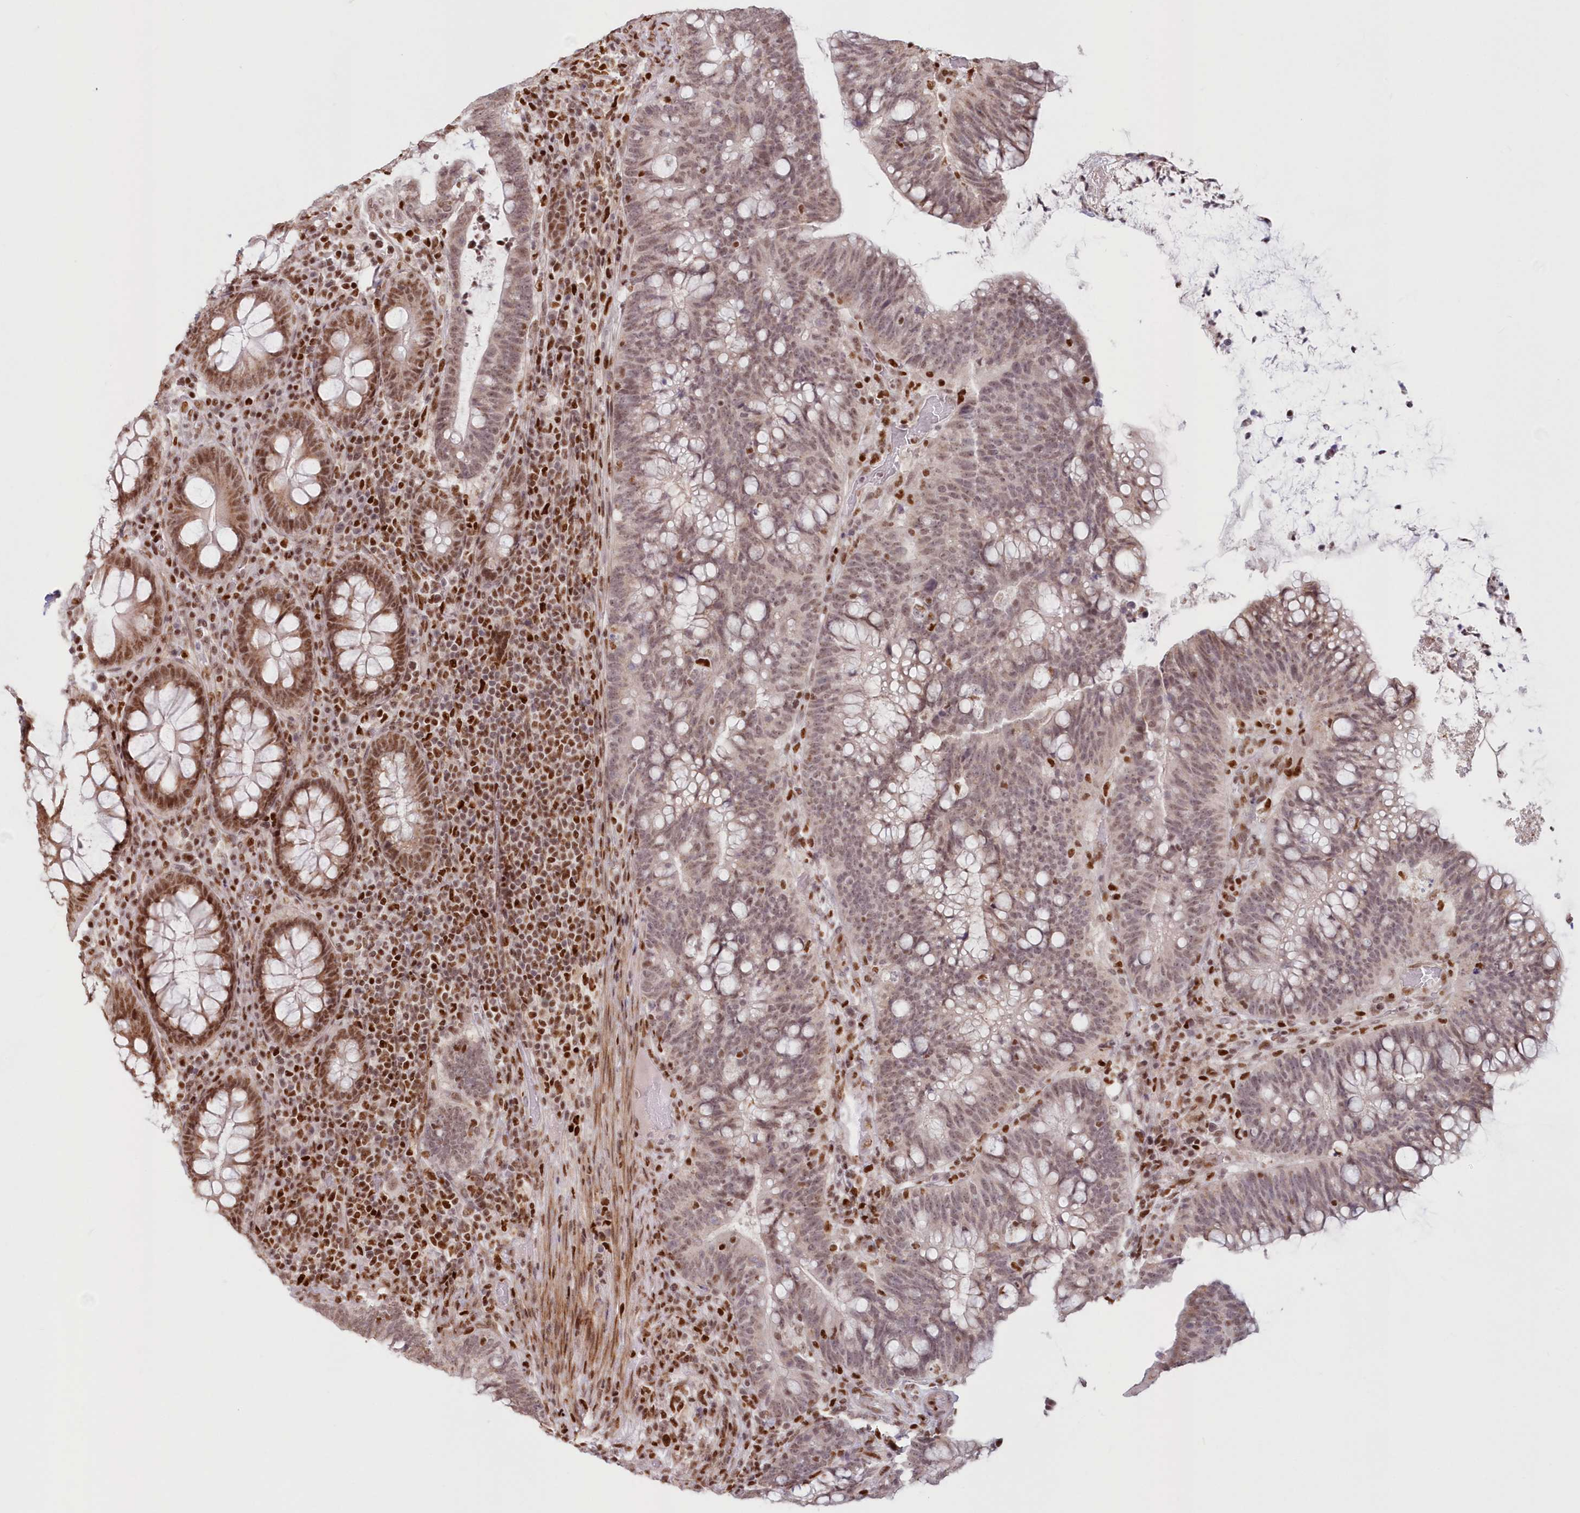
{"staining": {"intensity": "weak", "quantity": "25%-75%", "location": "nuclear"}, "tissue": "colorectal cancer", "cell_type": "Tumor cells", "image_type": "cancer", "snomed": [{"axis": "morphology", "description": "Adenocarcinoma, NOS"}, {"axis": "topography", "description": "Colon"}], "caption": "A low amount of weak nuclear expression is present in about 25%-75% of tumor cells in colorectal adenocarcinoma tissue.", "gene": "POLR2B", "patient": {"sex": "female", "age": 66}}